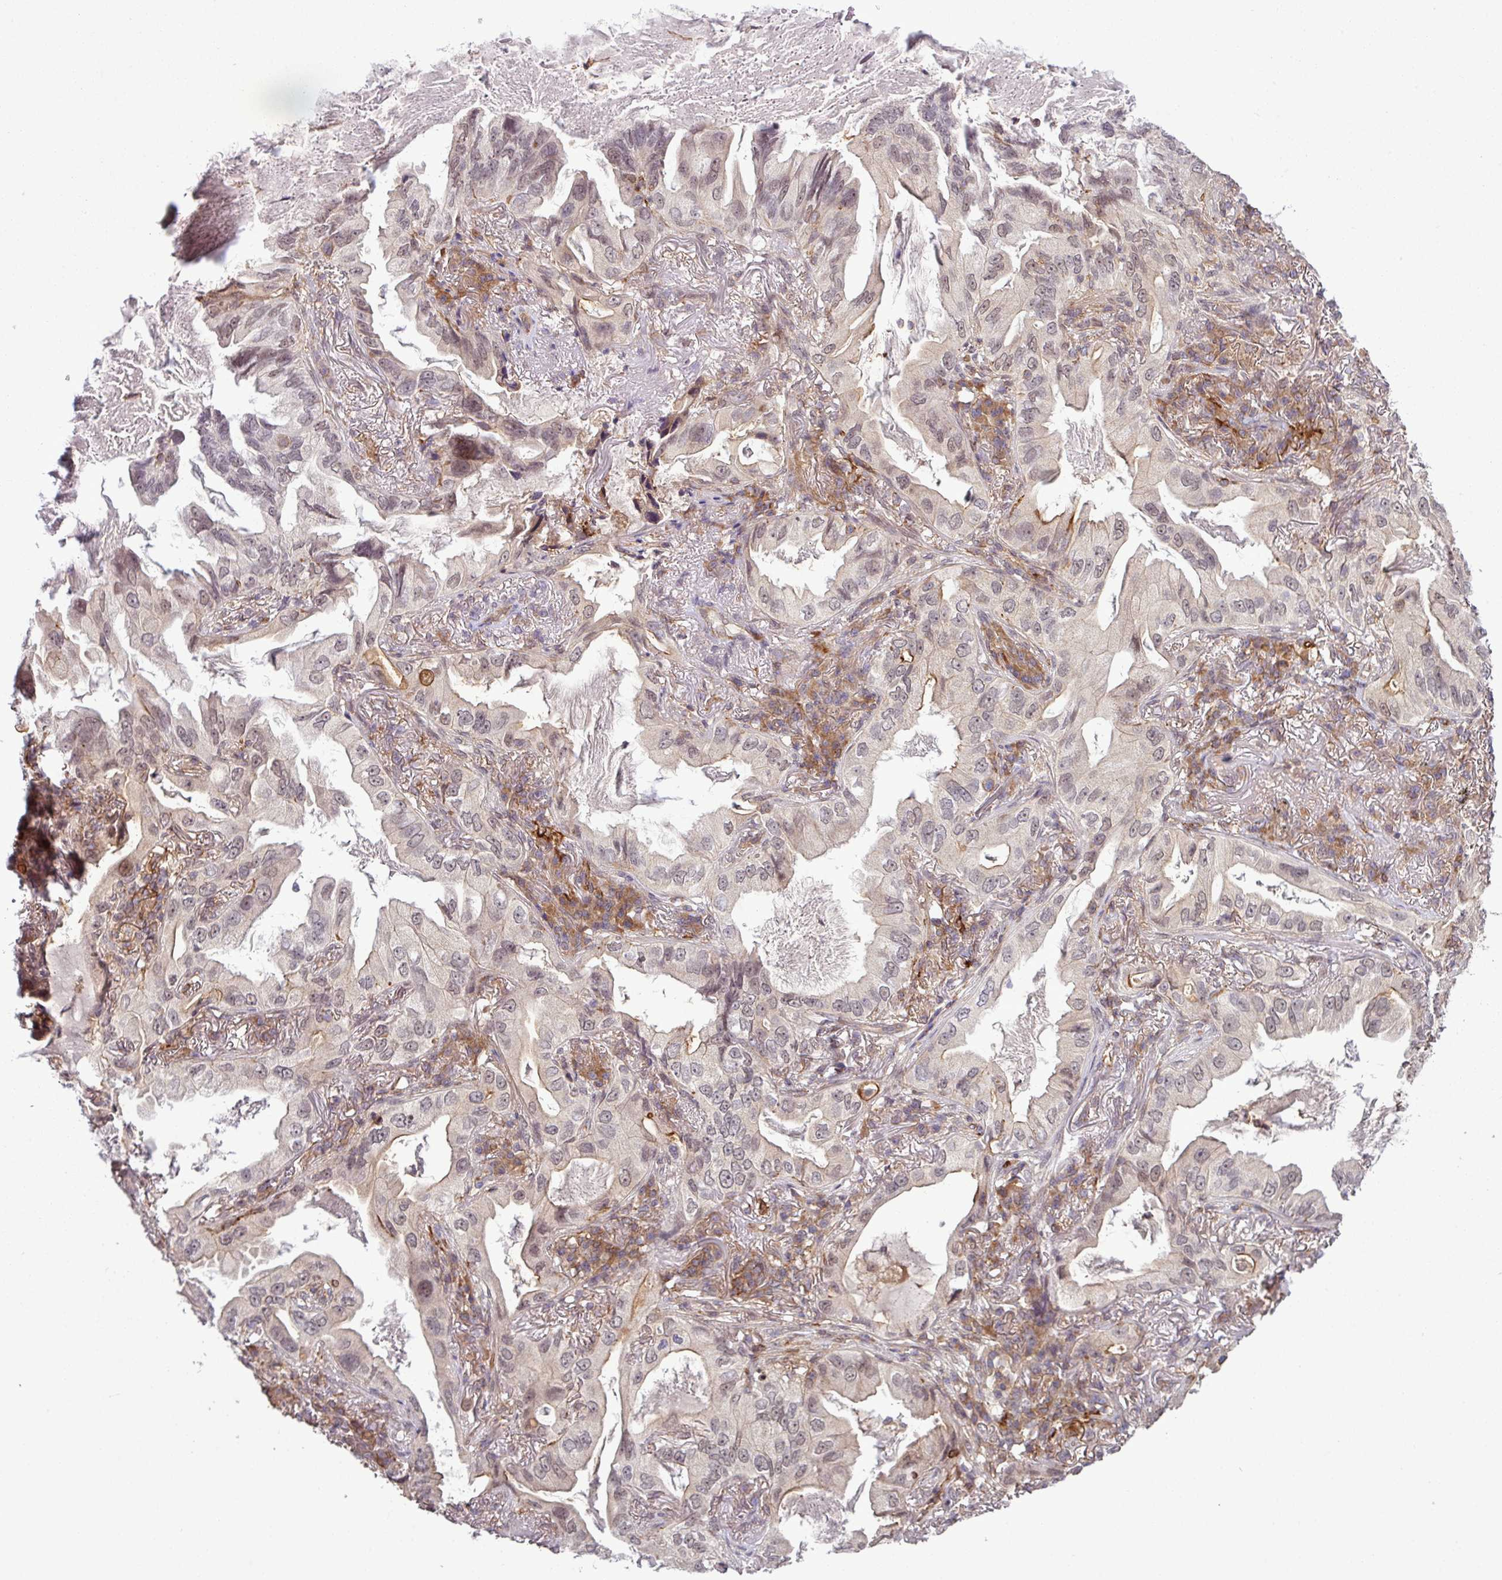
{"staining": {"intensity": "moderate", "quantity": "<25%", "location": "cytoplasmic/membranous,nuclear"}, "tissue": "lung cancer", "cell_type": "Tumor cells", "image_type": "cancer", "snomed": [{"axis": "morphology", "description": "Adenocarcinoma, NOS"}, {"axis": "topography", "description": "Lung"}], "caption": "Immunohistochemistry micrograph of lung cancer stained for a protein (brown), which demonstrates low levels of moderate cytoplasmic/membranous and nuclear staining in approximately <25% of tumor cells.", "gene": "ZC2HC1C", "patient": {"sex": "female", "age": 69}}